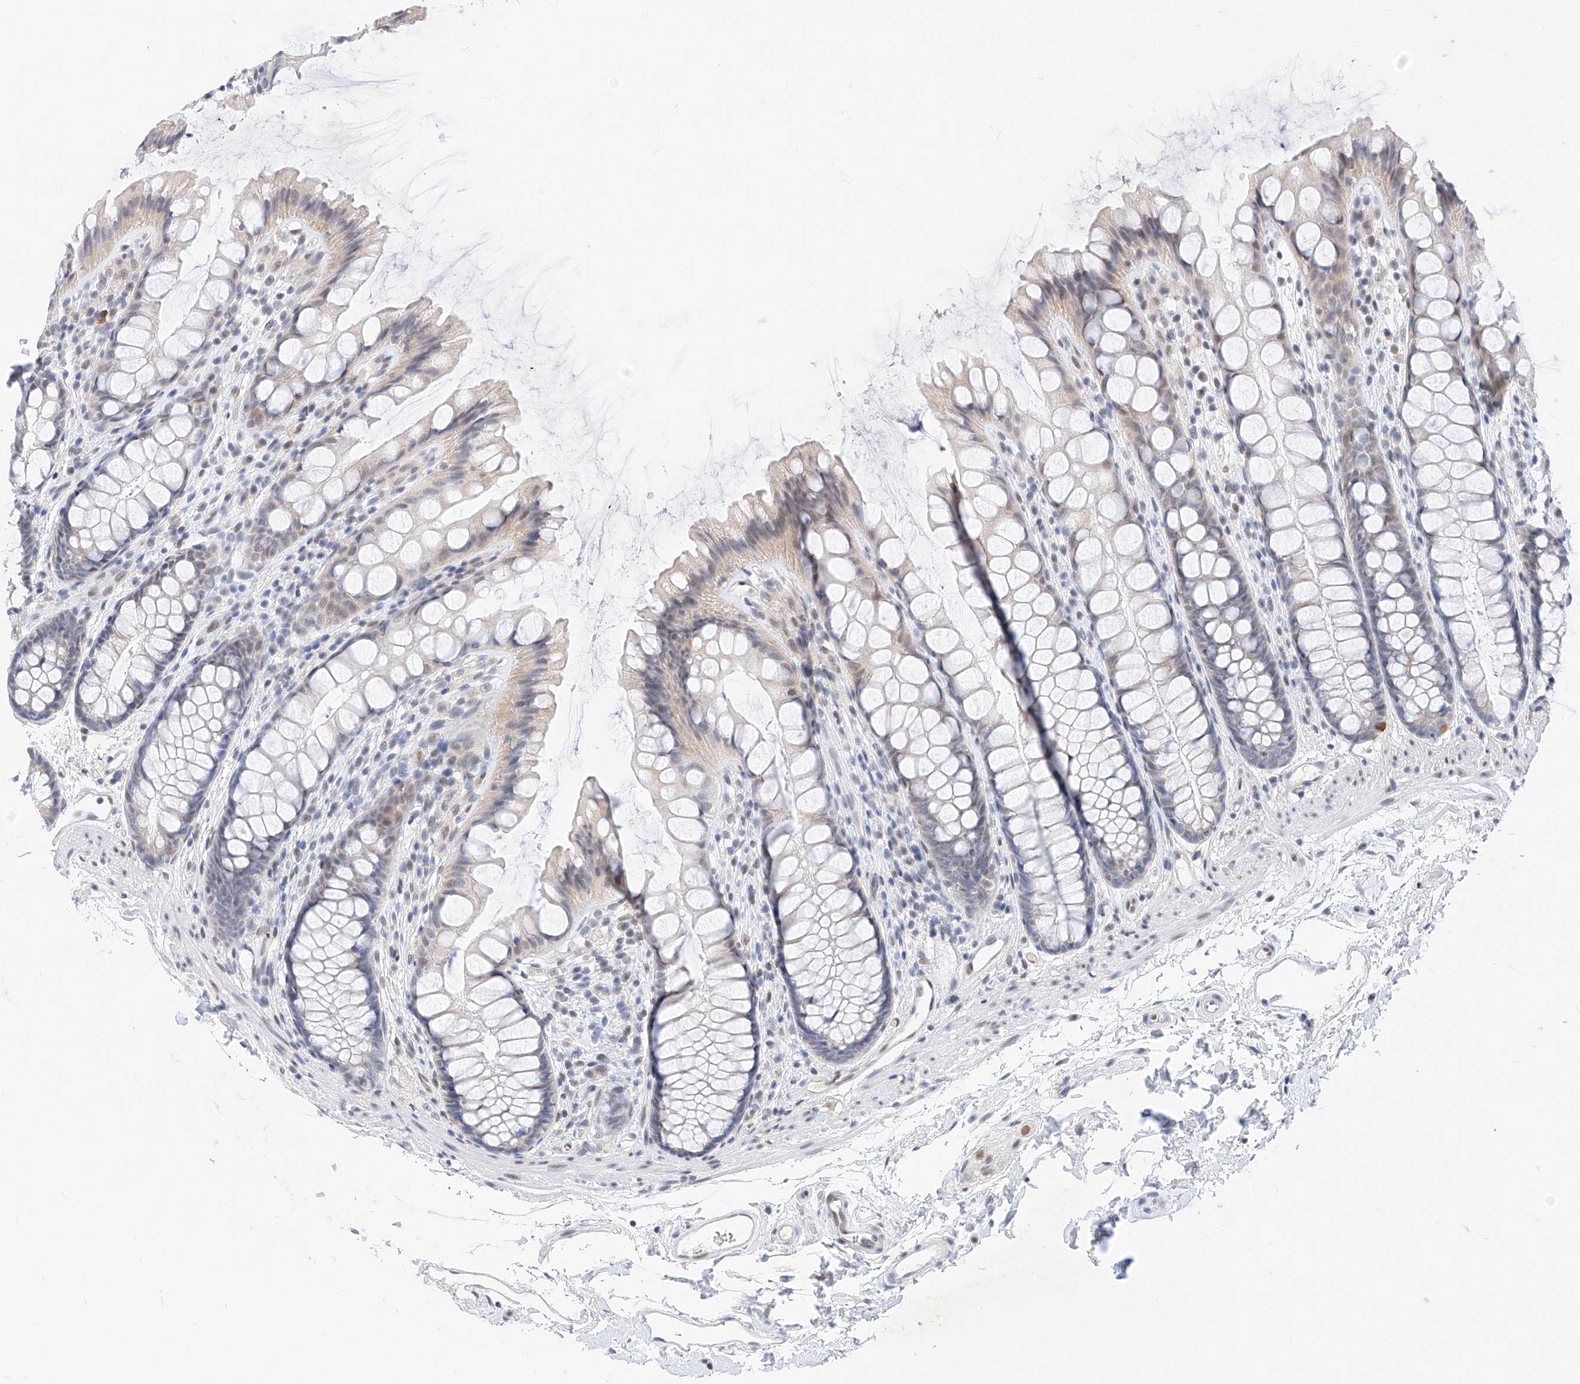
{"staining": {"intensity": "weak", "quantity": "25%-75%", "location": "cytoplasmic/membranous"}, "tissue": "rectum", "cell_type": "Glandular cells", "image_type": "normal", "snomed": [{"axis": "morphology", "description": "Normal tissue, NOS"}, {"axis": "topography", "description": "Rectum"}], "caption": "Weak cytoplasmic/membranous protein expression is seen in approximately 25%-75% of glandular cells in rectum. (Stains: DAB (3,3'-diaminobenzidine) in brown, nuclei in blue, Microscopy: brightfield microscopy at high magnification).", "gene": "KCNJ1", "patient": {"sex": "female", "age": 65}}